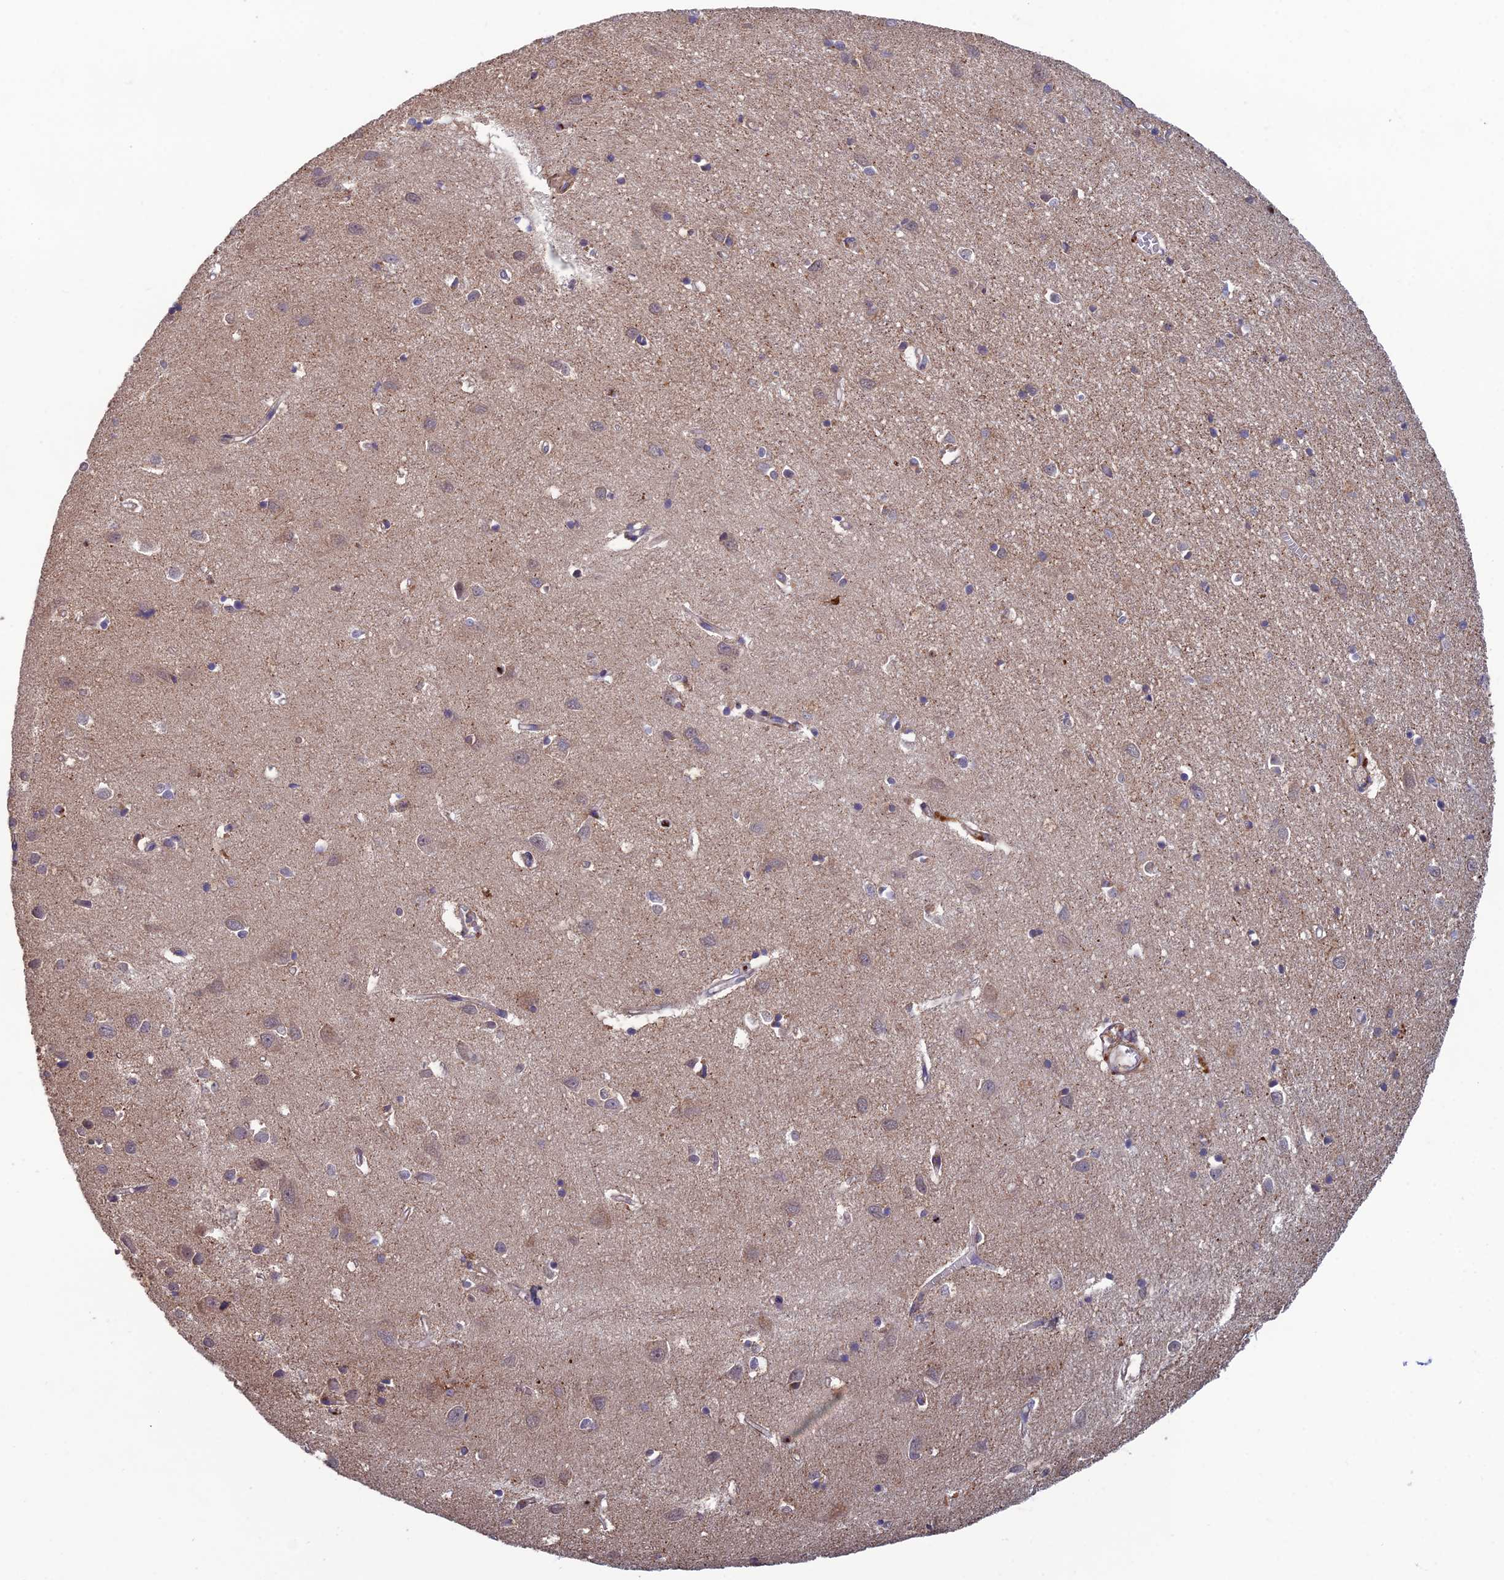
{"staining": {"intensity": "weak", "quantity": ">75%", "location": "cytoplasmic/membranous"}, "tissue": "cerebral cortex", "cell_type": "Endothelial cells", "image_type": "normal", "snomed": [{"axis": "morphology", "description": "Normal tissue, NOS"}, {"axis": "topography", "description": "Cerebral cortex"}], "caption": "Immunohistochemical staining of normal cerebral cortex demonstrates >75% levels of weak cytoplasmic/membranous protein expression in approximately >75% of endothelial cells.", "gene": "C15orf62", "patient": {"sex": "female", "age": 64}}